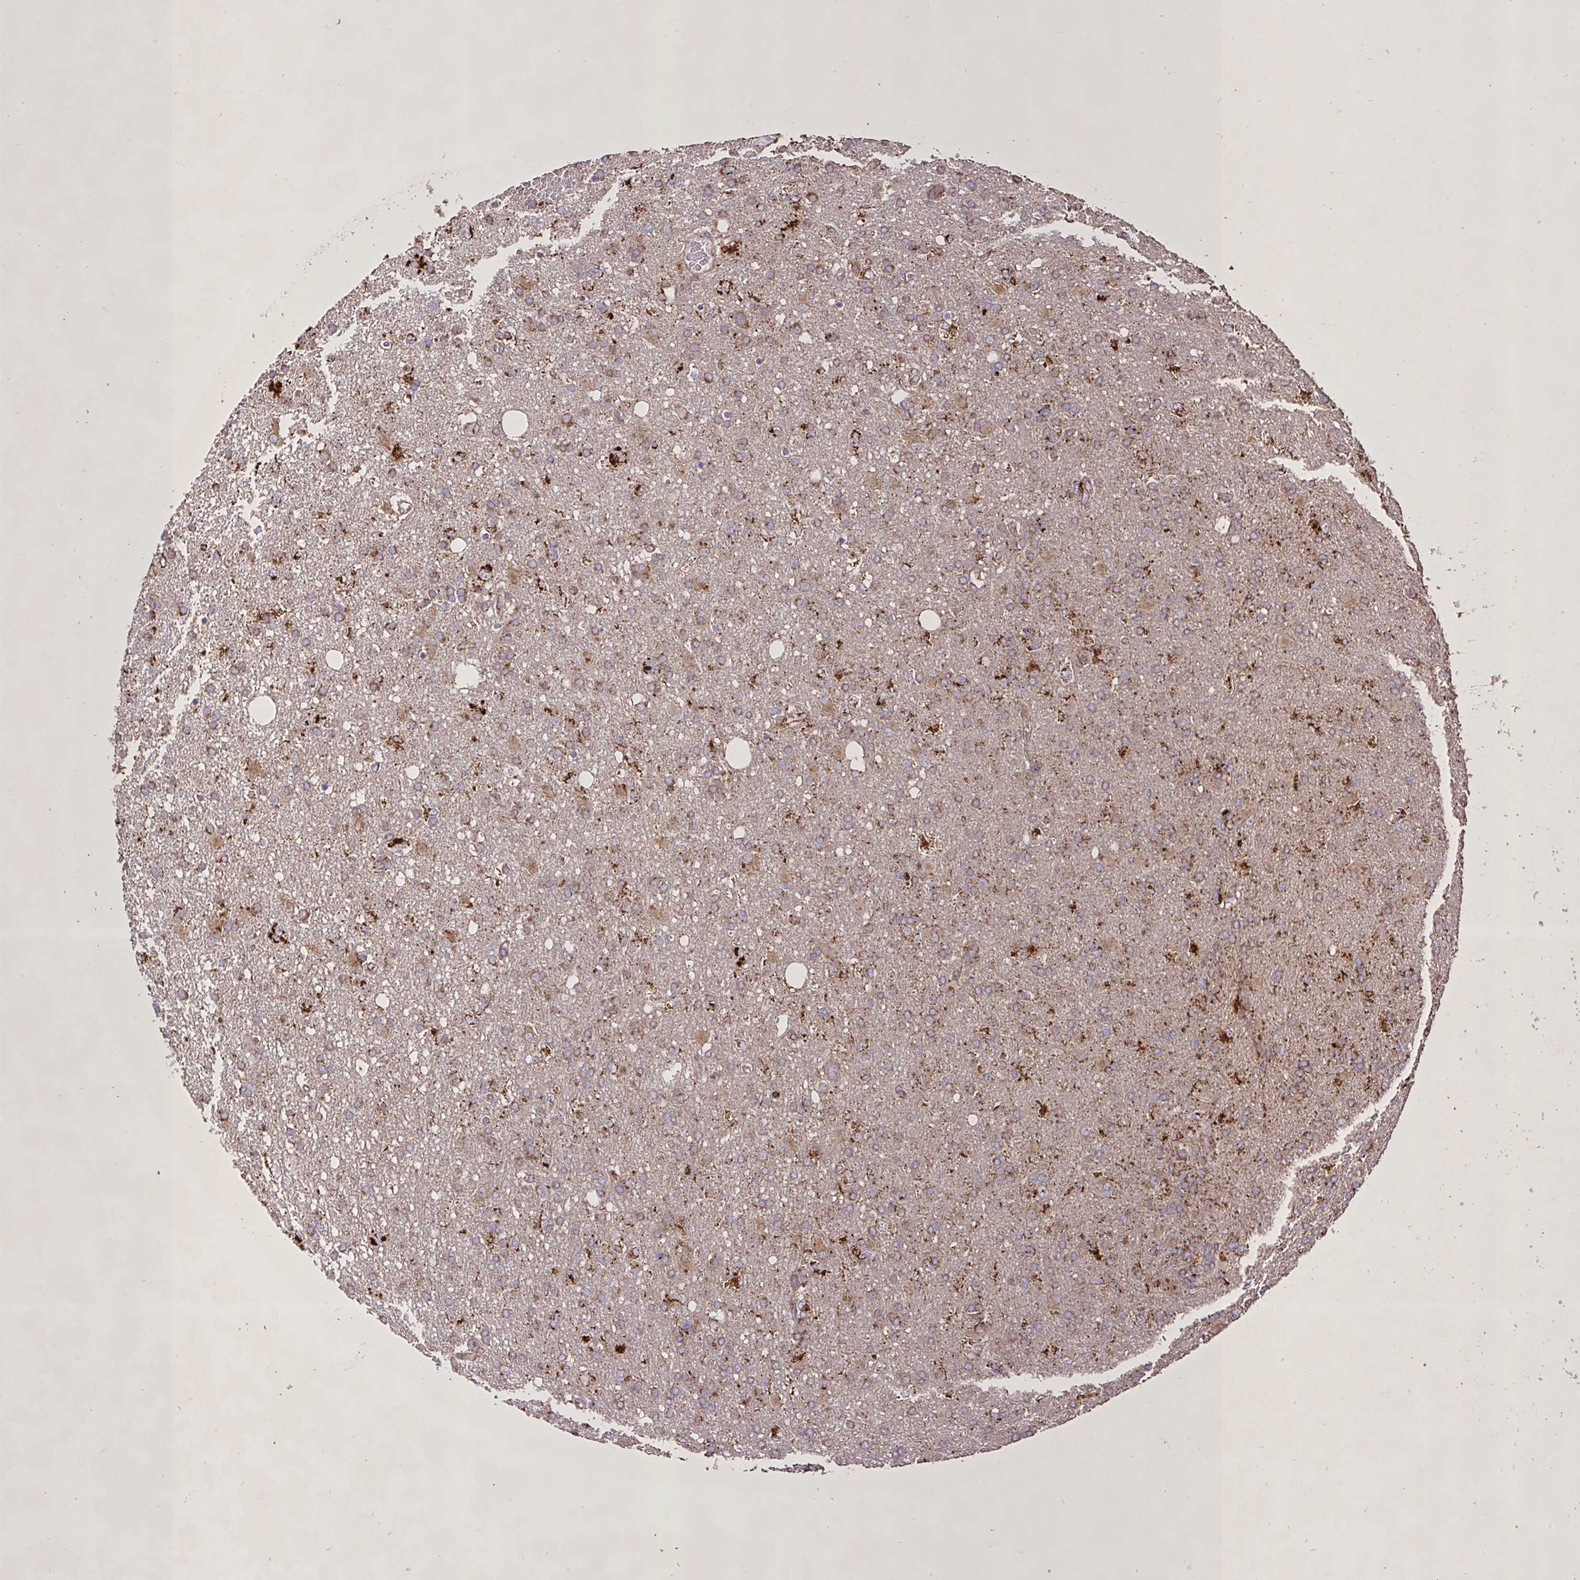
{"staining": {"intensity": "moderate", "quantity": ">75%", "location": "cytoplasmic/membranous"}, "tissue": "glioma", "cell_type": "Tumor cells", "image_type": "cancer", "snomed": [{"axis": "morphology", "description": "Glioma, malignant, High grade"}, {"axis": "topography", "description": "Brain"}], "caption": "Tumor cells exhibit medium levels of moderate cytoplasmic/membranous expression in about >75% of cells in high-grade glioma (malignant).", "gene": "AGK", "patient": {"sex": "male", "age": 61}}